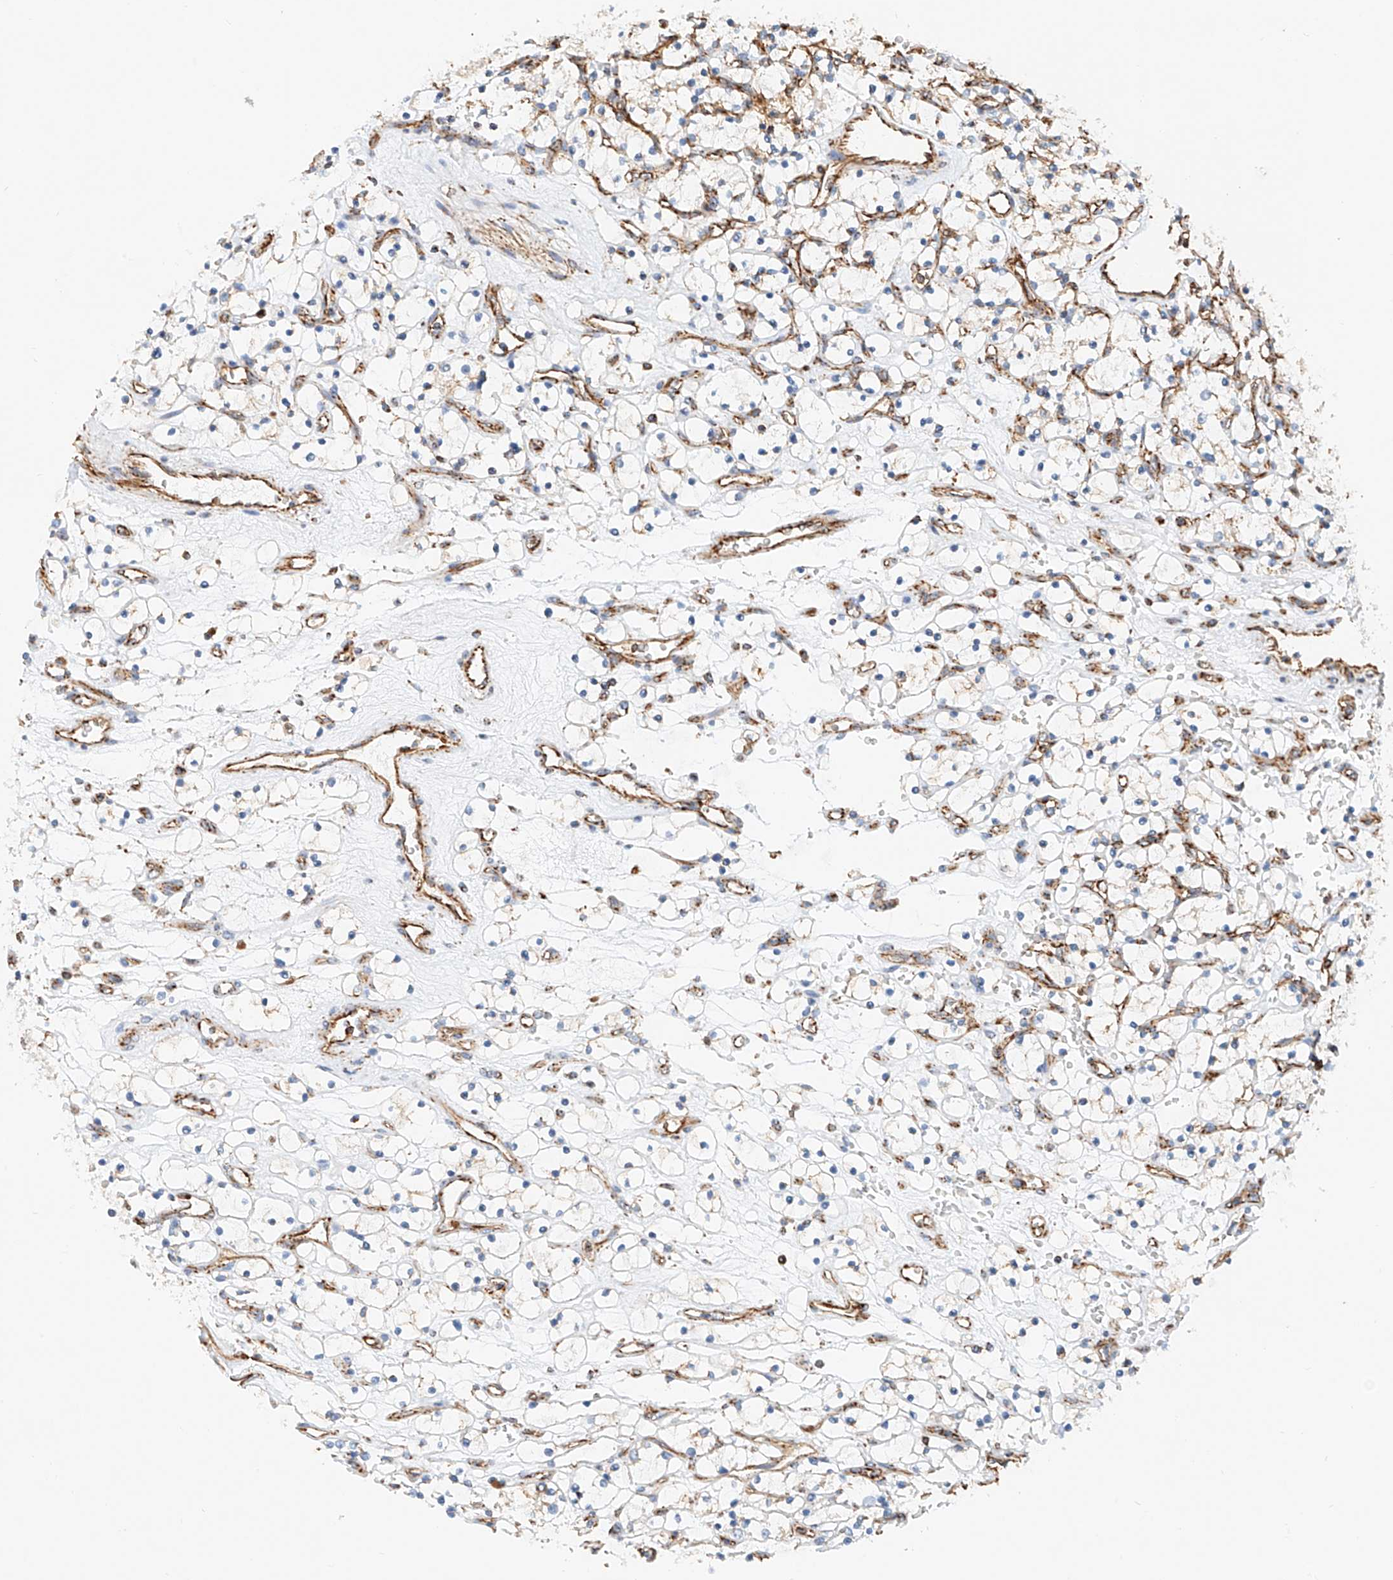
{"staining": {"intensity": "negative", "quantity": "none", "location": "none"}, "tissue": "renal cancer", "cell_type": "Tumor cells", "image_type": "cancer", "snomed": [{"axis": "morphology", "description": "Adenocarcinoma, NOS"}, {"axis": "topography", "description": "Kidney"}], "caption": "Human adenocarcinoma (renal) stained for a protein using immunohistochemistry (IHC) exhibits no positivity in tumor cells.", "gene": "NDUFV3", "patient": {"sex": "female", "age": 69}}